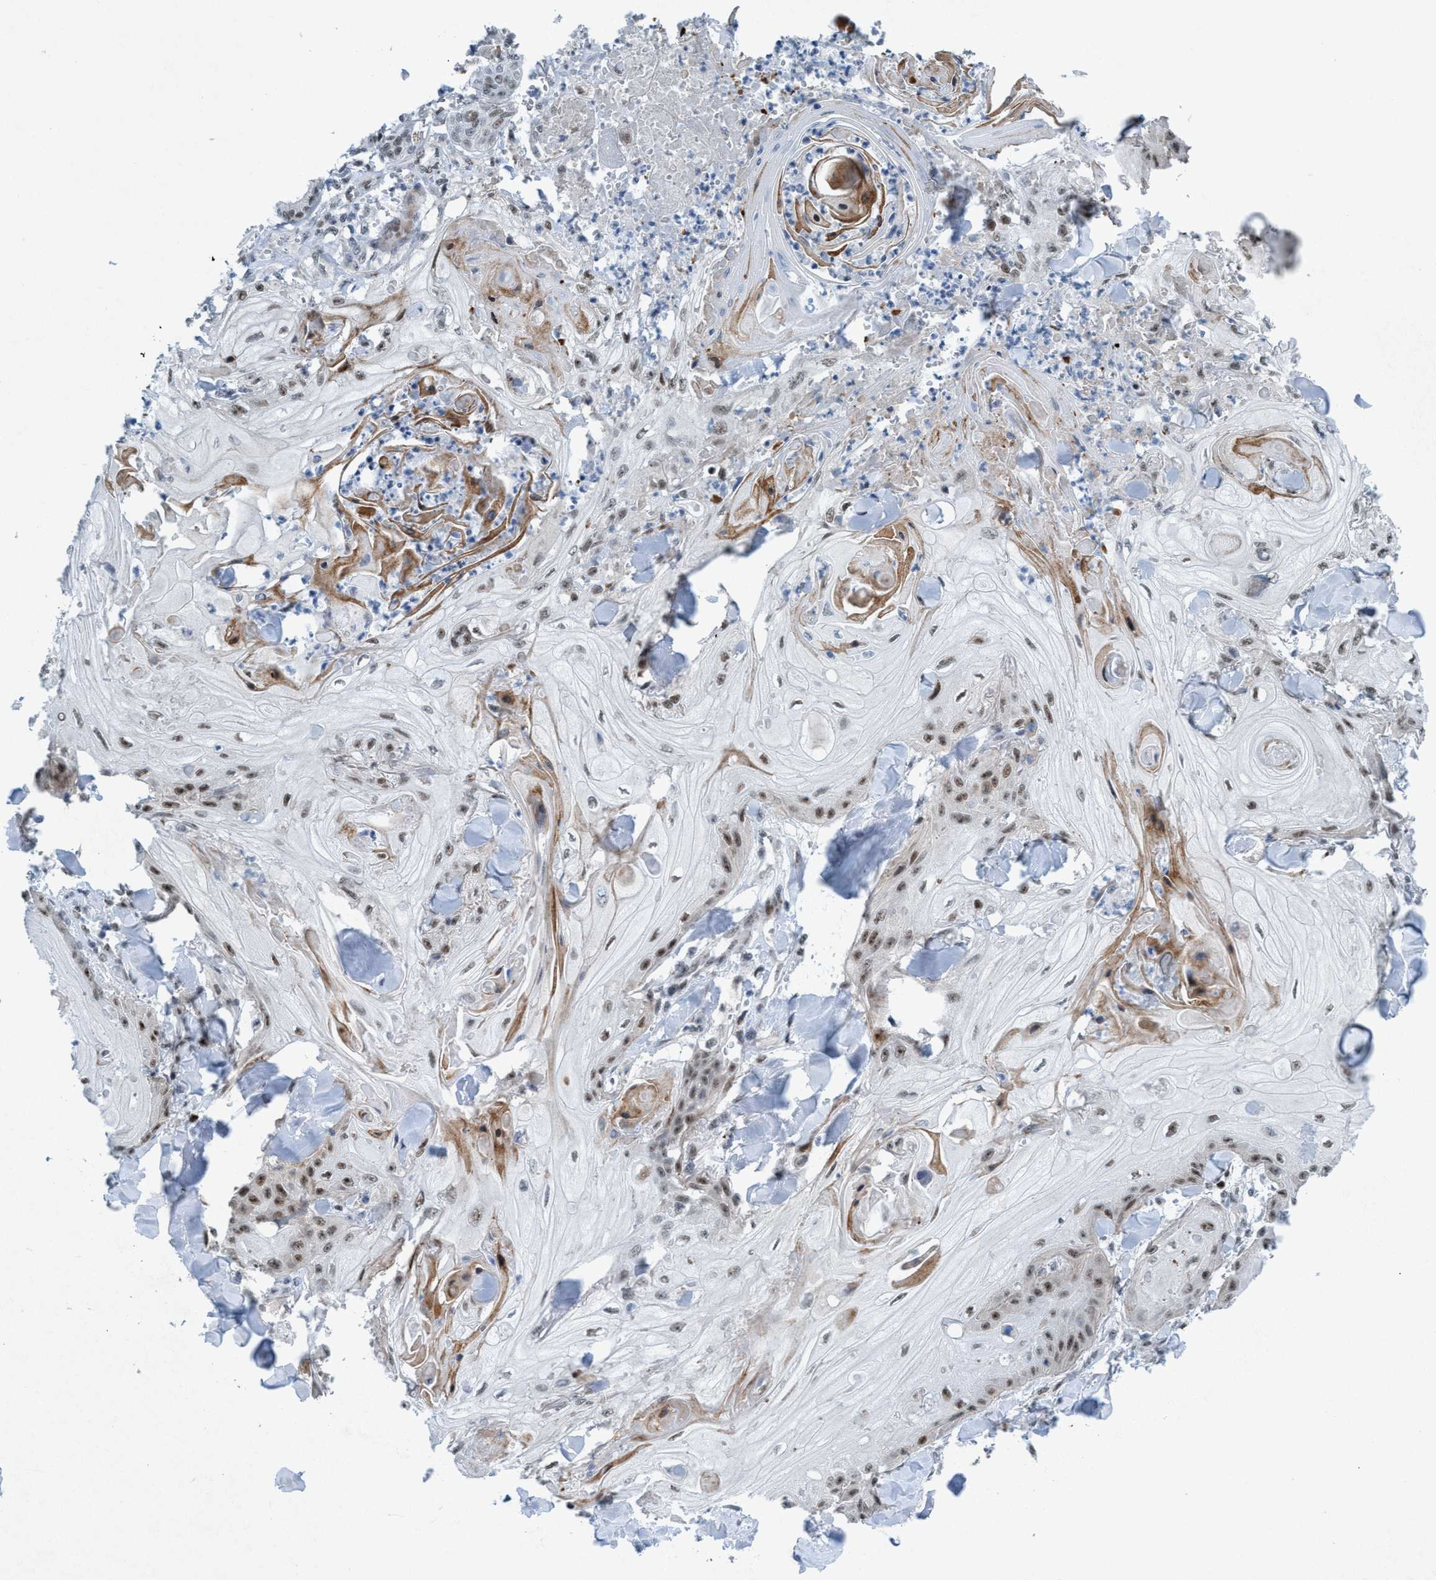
{"staining": {"intensity": "moderate", "quantity": ">75%", "location": "nuclear"}, "tissue": "skin cancer", "cell_type": "Tumor cells", "image_type": "cancer", "snomed": [{"axis": "morphology", "description": "Squamous cell carcinoma, NOS"}, {"axis": "topography", "description": "Skin"}], "caption": "A histopathology image showing moderate nuclear positivity in approximately >75% of tumor cells in skin cancer (squamous cell carcinoma), as visualized by brown immunohistochemical staining.", "gene": "CWC27", "patient": {"sex": "male", "age": 74}}